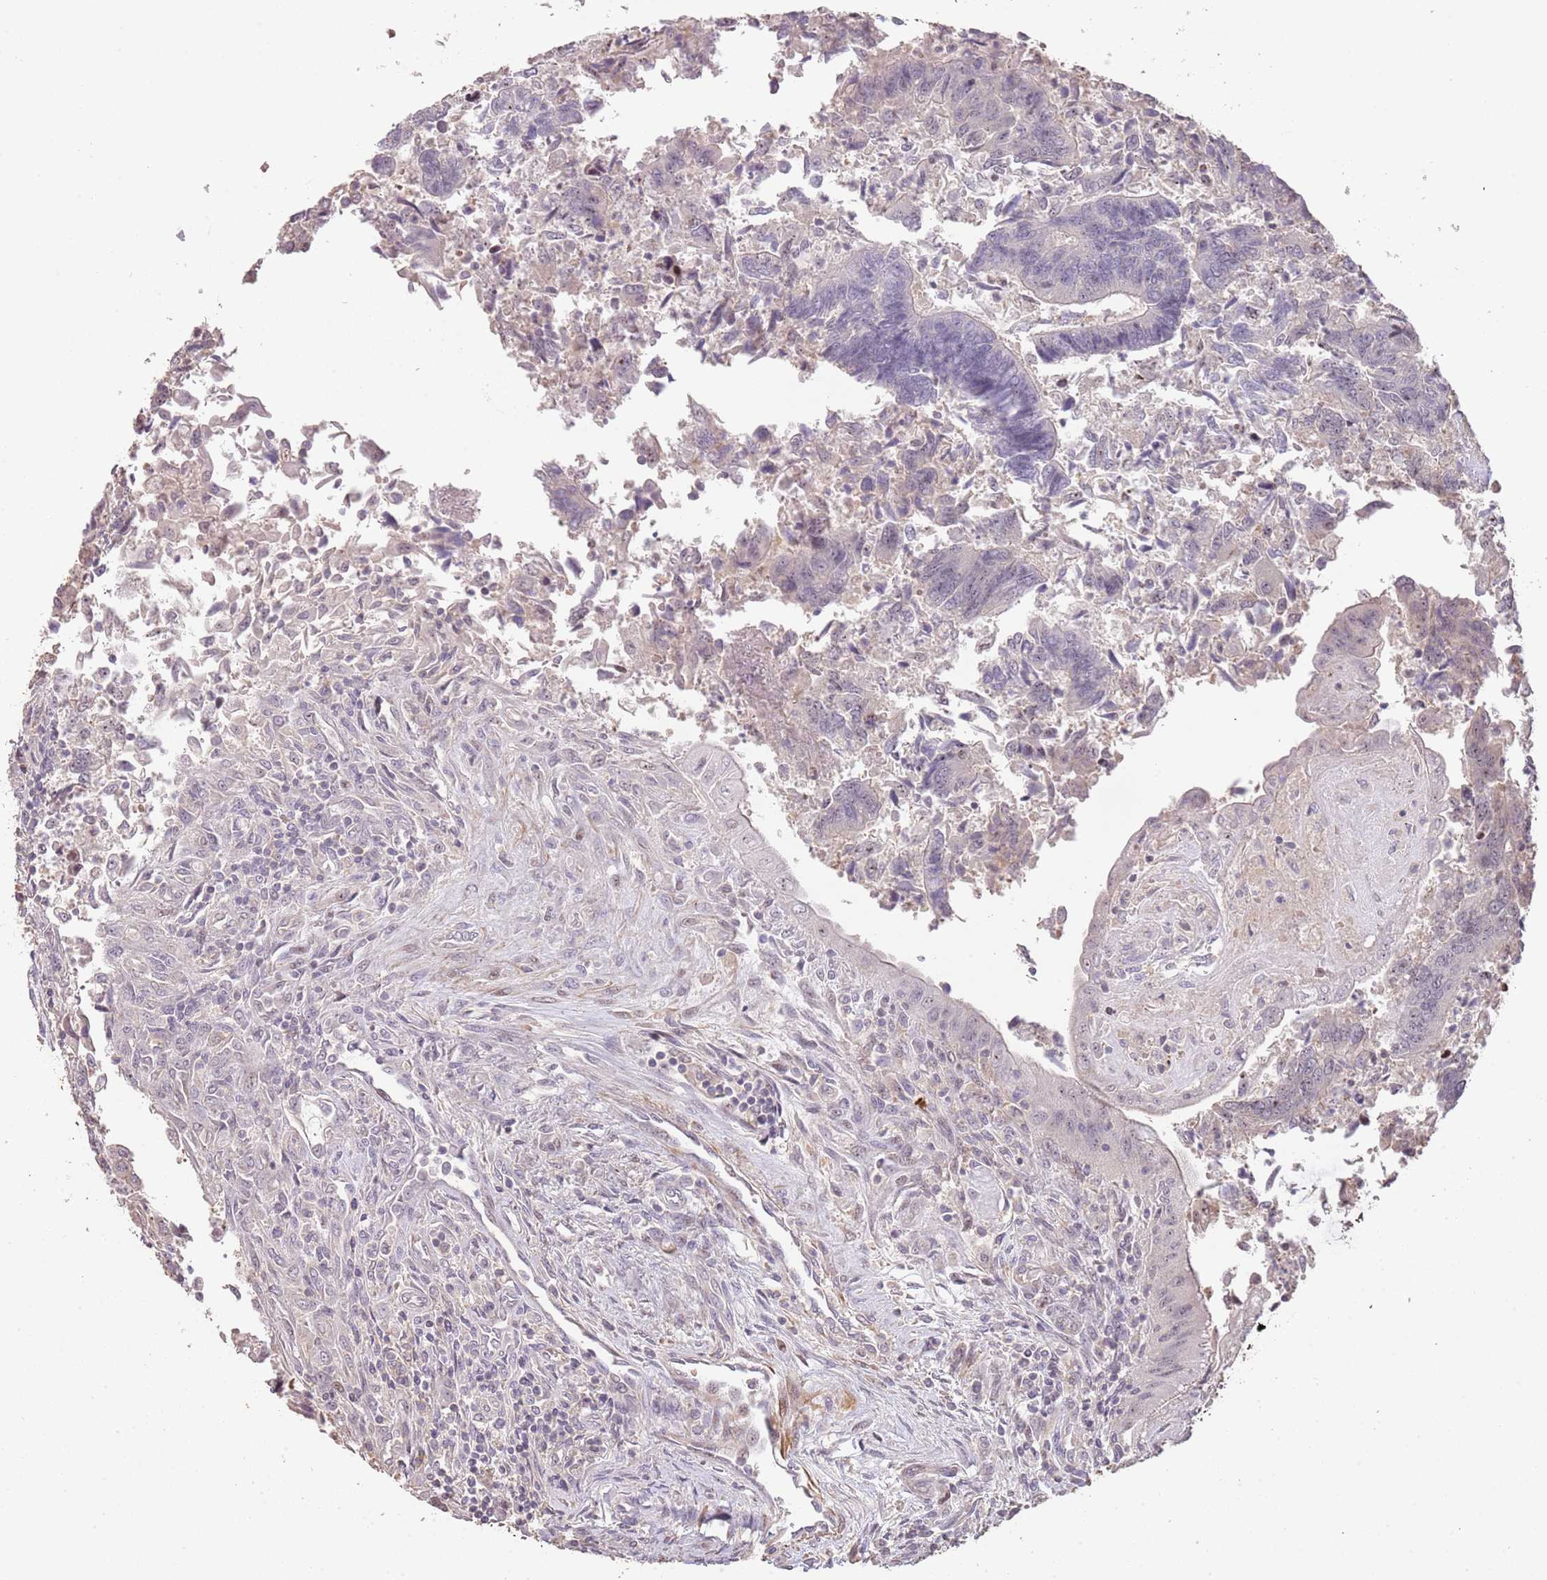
{"staining": {"intensity": "negative", "quantity": "none", "location": "none"}, "tissue": "colorectal cancer", "cell_type": "Tumor cells", "image_type": "cancer", "snomed": [{"axis": "morphology", "description": "Adenocarcinoma, NOS"}, {"axis": "topography", "description": "Colon"}], "caption": "An image of adenocarcinoma (colorectal) stained for a protein exhibits no brown staining in tumor cells. (Brightfield microscopy of DAB IHC at high magnification).", "gene": "ADTRP", "patient": {"sex": "female", "age": 67}}